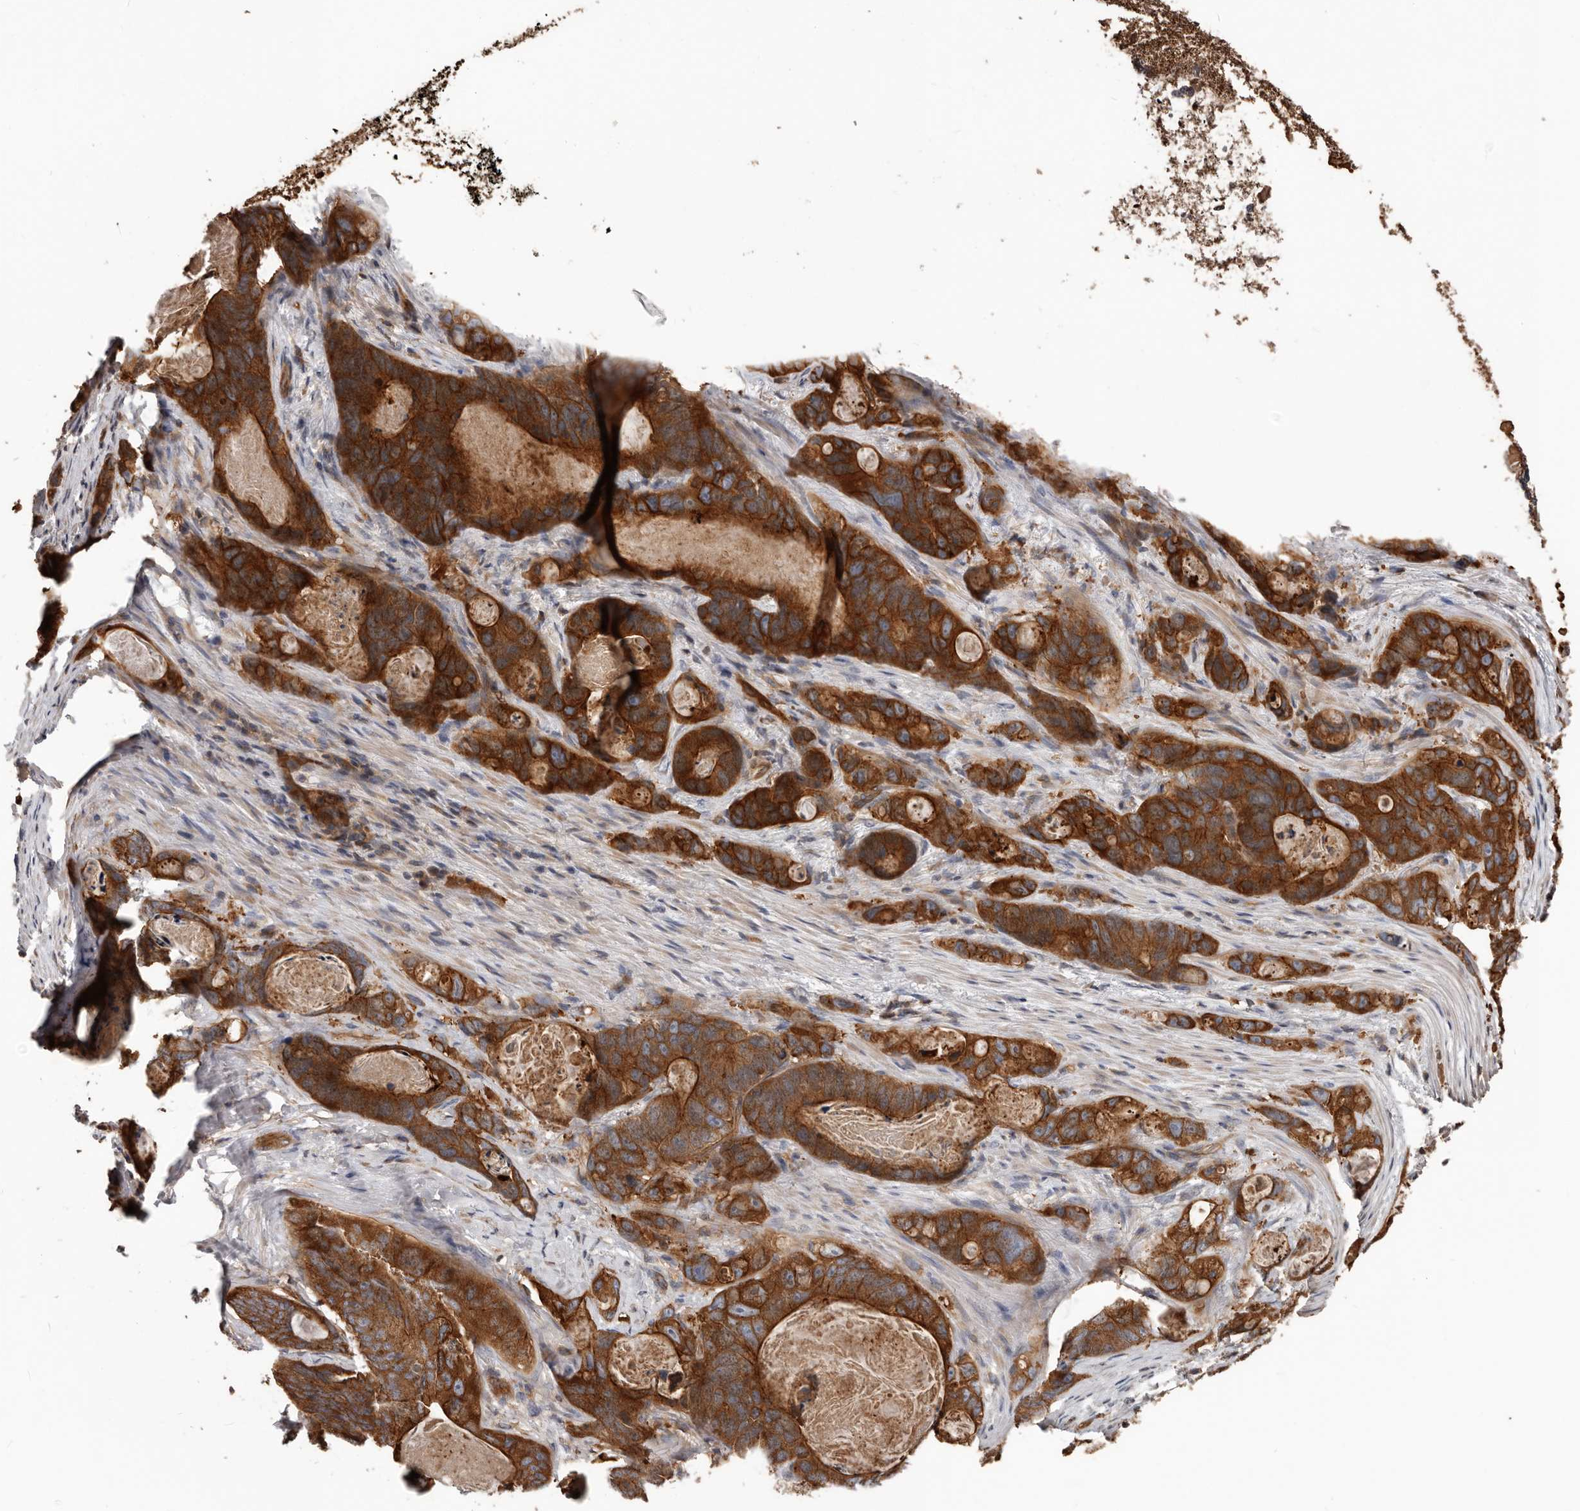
{"staining": {"intensity": "strong", "quantity": ">75%", "location": "cytoplasmic/membranous"}, "tissue": "stomach cancer", "cell_type": "Tumor cells", "image_type": "cancer", "snomed": [{"axis": "morphology", "description": "Normal tissue, NOS"}, {"axis": "morphology", "description": "Adenocarcinoma, NOS"}, {"axis": "topography", "description": "Stomach"}], "caption": "Stomach adenocarcinoma stained with DAB (3,3'-diaminobenzidine) immunohistochemistry displays high levels of strong cytoplasmic/membranous staining in about >75% of tumor cells.", "gene": "PNRC2", "patient": {"sex": "female", "age": 89}}